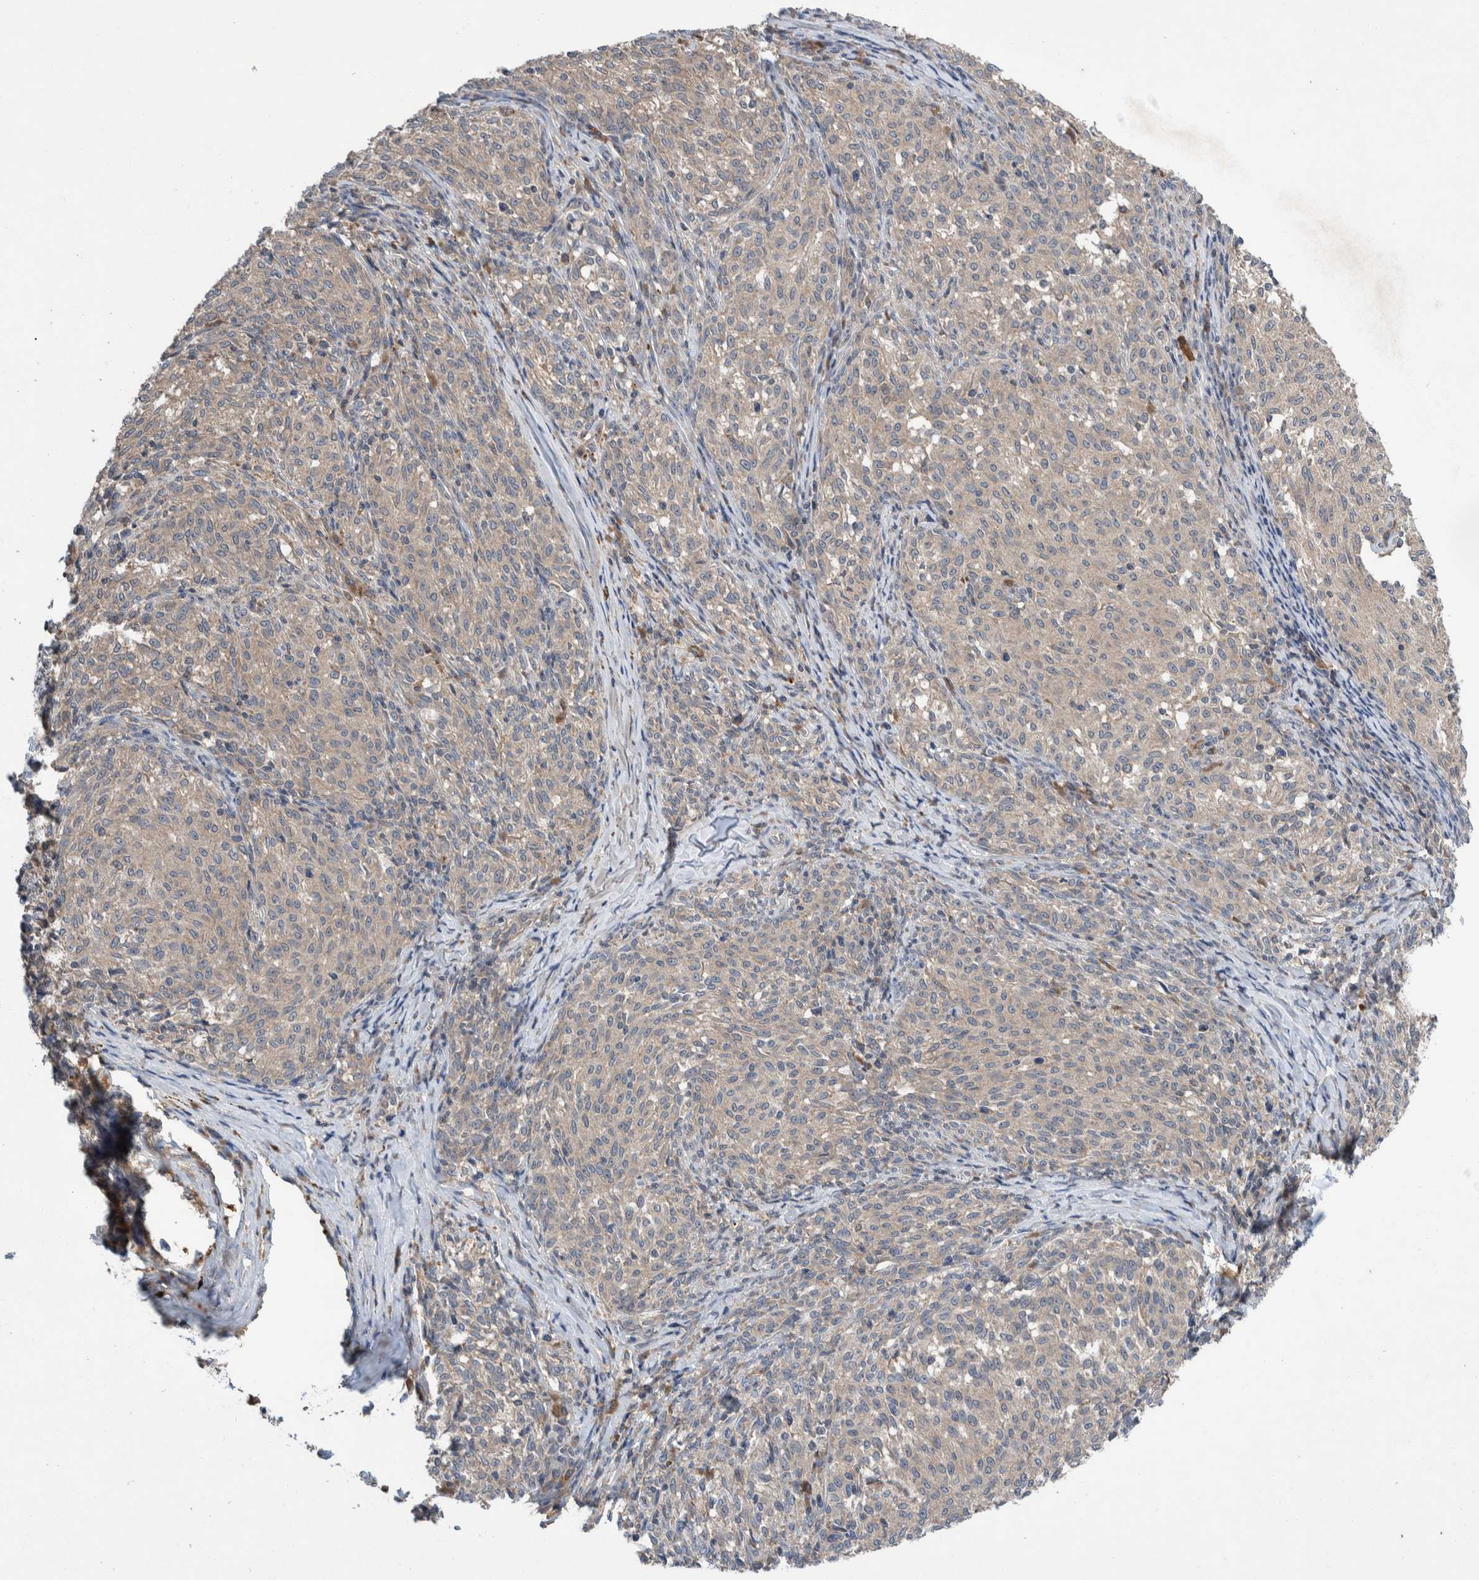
{"staining": {"intensity": "negative", "quantity": "none", "location": "none"}, "tissue": "melanoma", "cell_type": "Tumor cells", "image_type": "cancer", "snomed": [{"axis": "morphology", "description": "Malignant melanoma, NOS"}, {"axis": "topography", "description": "Skin"}], "caption": "A high-resolution image shows IHC staining of malignant melanoma, which reveals no significant expression in tumor cells.", "gene": "PLPBP", "patient": {"sex": "female", "age": 72}}